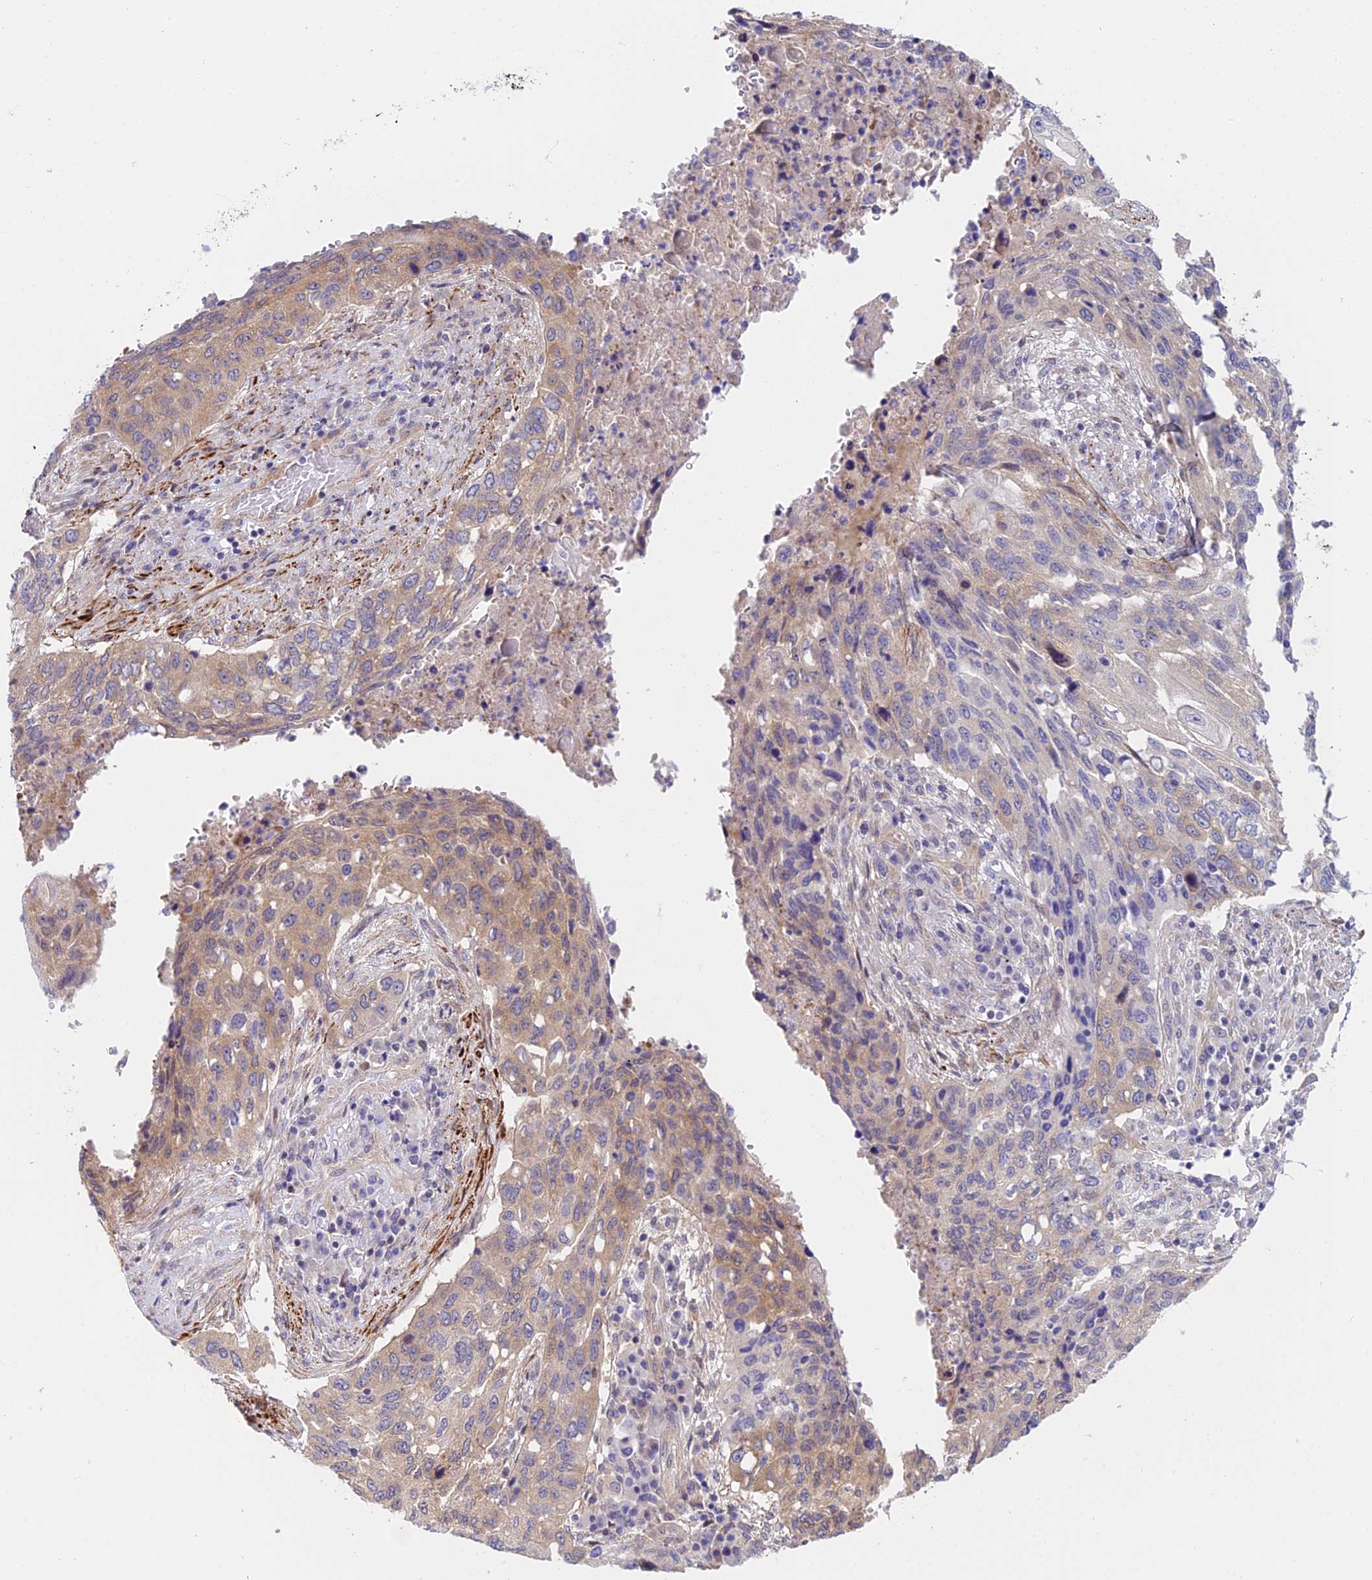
{"staining": {"intensity": "moderate", "quantity": "25%-75%", "location": "cytoplasmic/membranous"}, "tissue": "lung cancer", "cell_type": "Tumor cells", "image_type": "cancer", "snomed": [{"axis": "morphology", "description": "Squamous cell carcinoma, NOS"}, {"axis": "topography", "description": "Lung"}], "caption": "There is medium levels of moderate cytoplasmic/membranous expression in tumor cells of lung squamous cell carcinoma, as demonstrated by immunohistochemical staining (brown color).", "gene": "ANKRD50", "patient": {"sex": "female", "age": 63}}